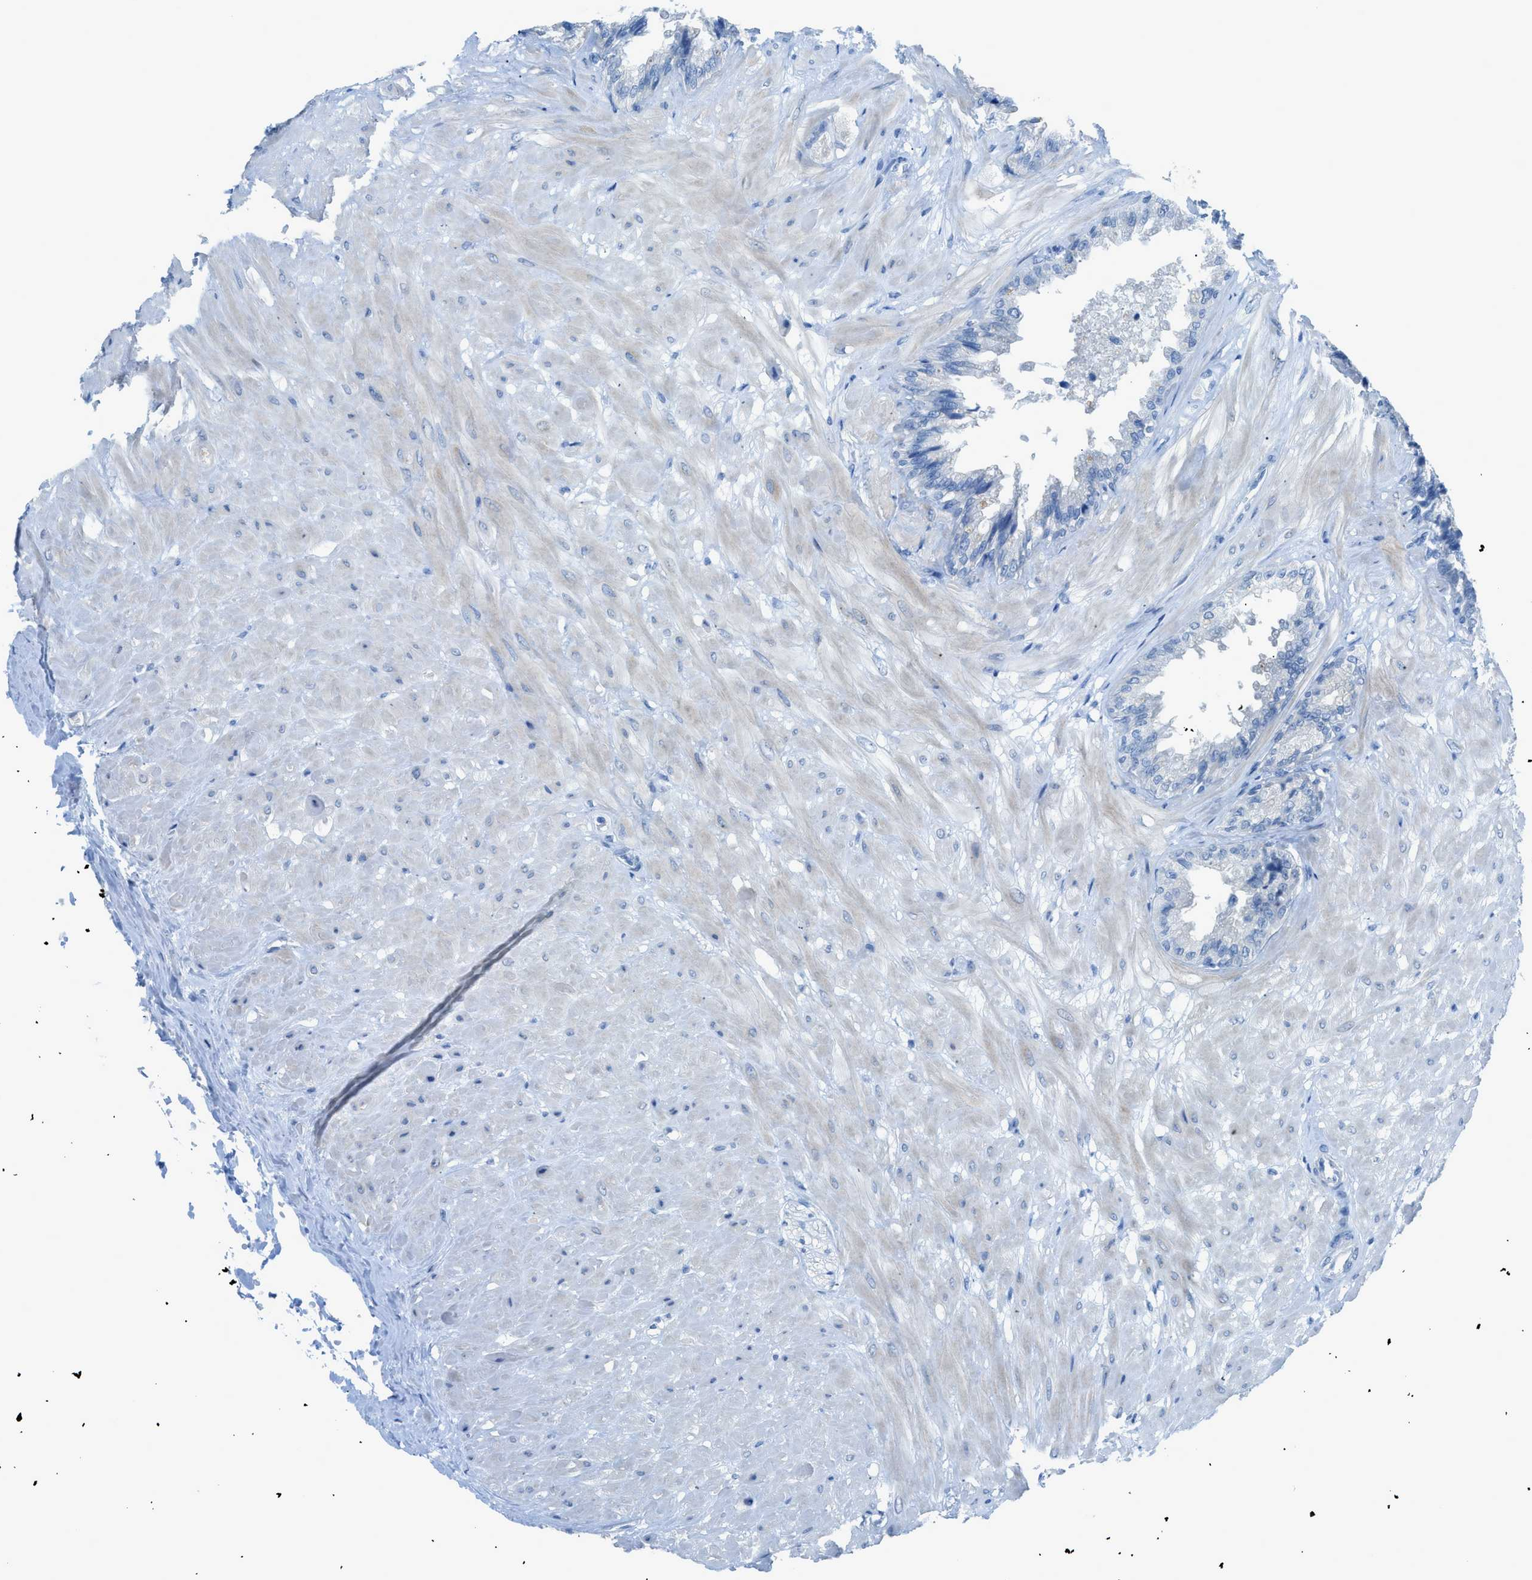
{"staining": {"intensity": "negative", "quantity": "none", "location": "none"}, "tissue": "seminal vesicle", "cell_type": "Glandular cells", "image_type": "normal", "snomed": [{"axis": "morphology", "description": "Normal tissue, NOS"}, {"axis": "topography", "description": "Seminal veicle"}], "caption": "Immunohistochemistry (IHC) photomicrograph of unremarkable seminal vesicle: human seminal vesicle stained with DAB demonstrates no significant protein positivity in glandular cells.", "gene": "ACAN", "patient": {"sex": "male", "age": 46}}